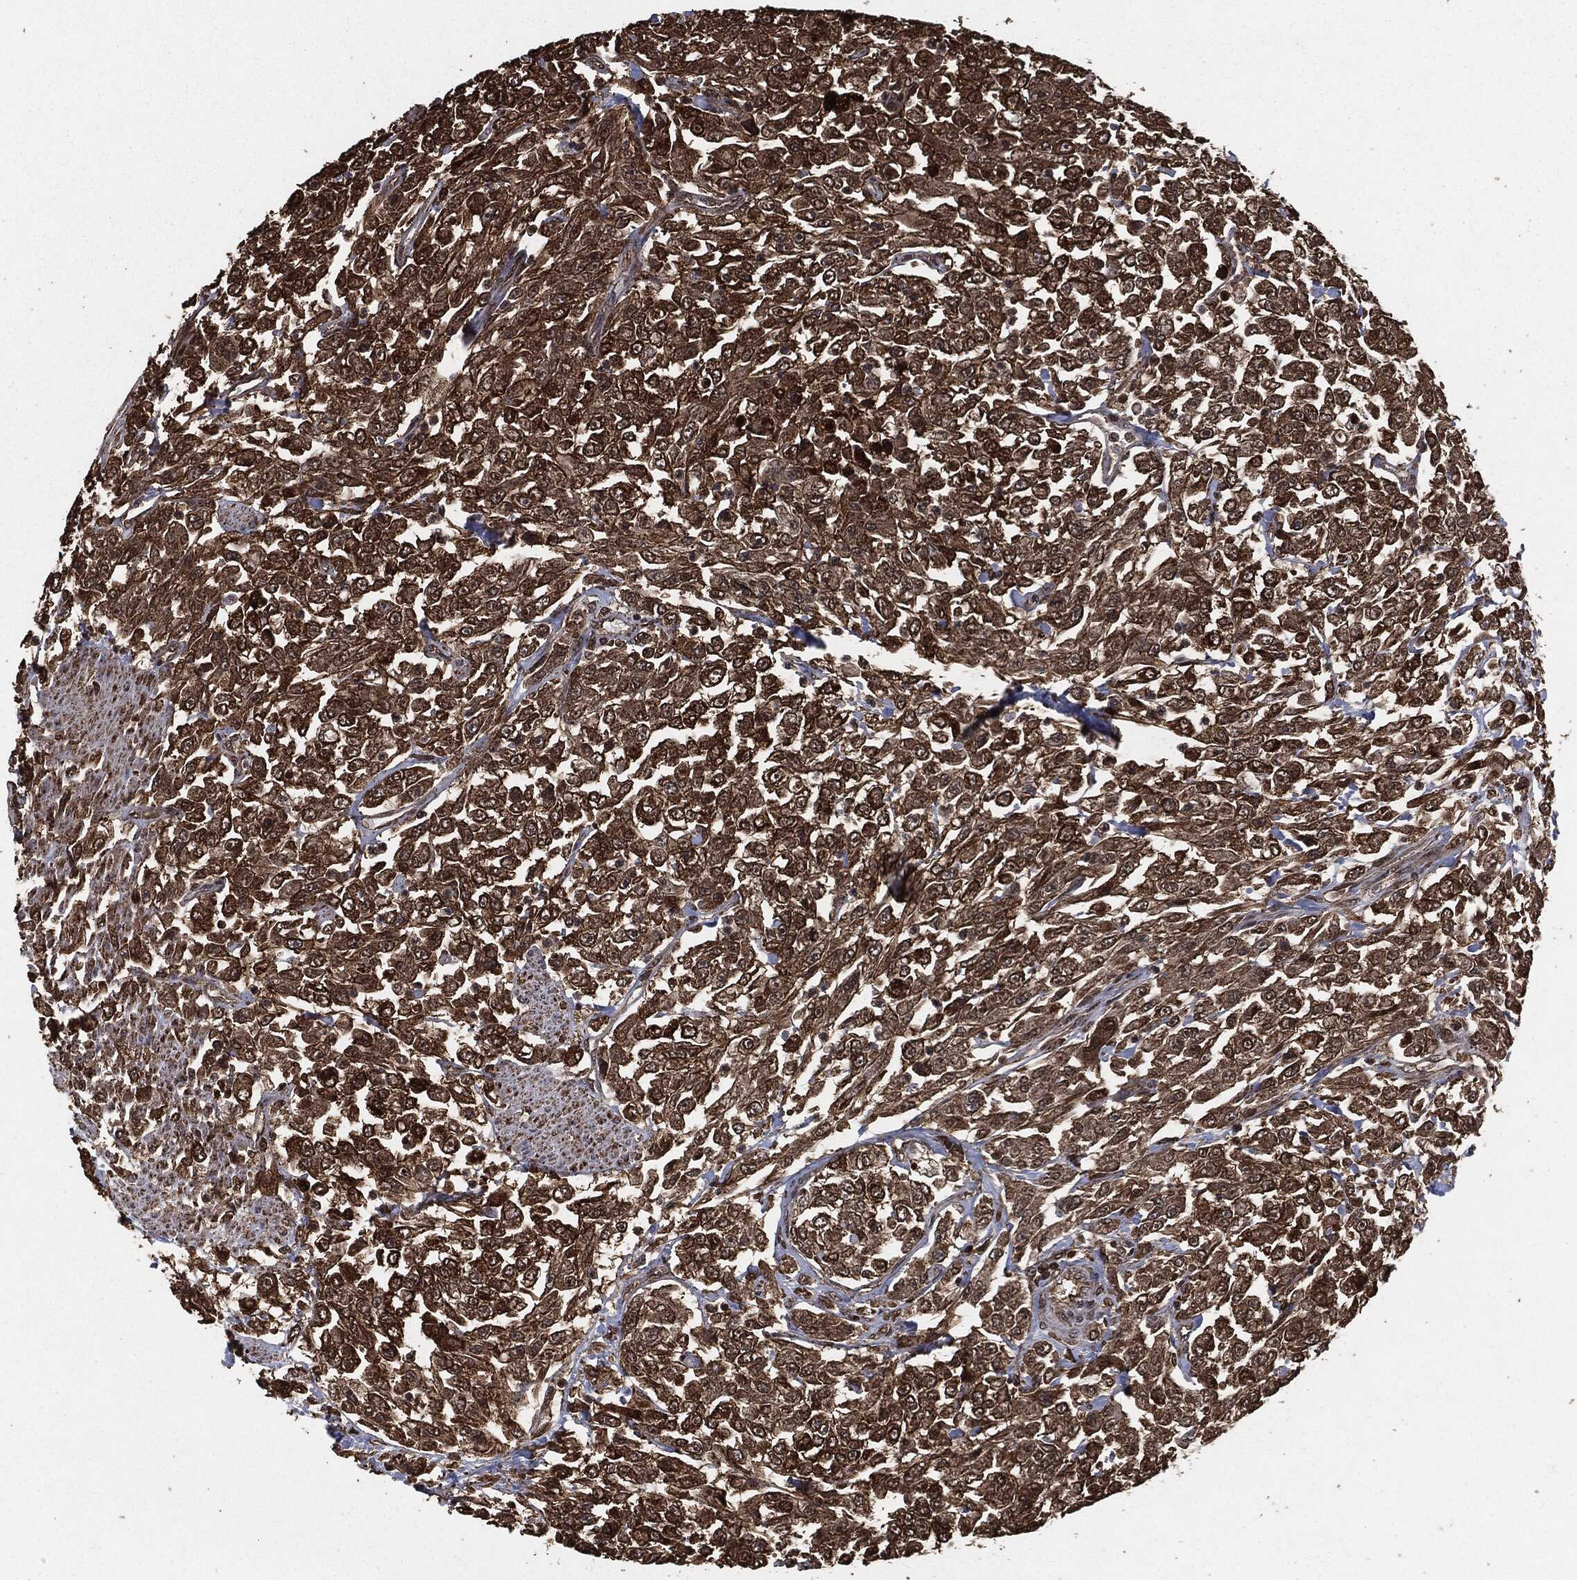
{"staining": {"intensity": "strong", "quantity": "25%-75%", "location": "cytoplasmic/membranous"}, "tissue": "urothelial cancer", "cell_type": "Tumor cells", "image_type": "cancer", "snomed": [{"axis": "morphology", "description": "Urothelial carcinoma, High grade"}, {"axis": "topography", "description": "Urinary bladder"}], "caption": "Immunohistochemical staining of high-grade urothelial carcinoma displays high levels of strong cytoplasmic/membranous expression in approximately 25%-75% of tumor cells.", "gene": "EGFR", "patient": {"sex": "male", "age": 46}}